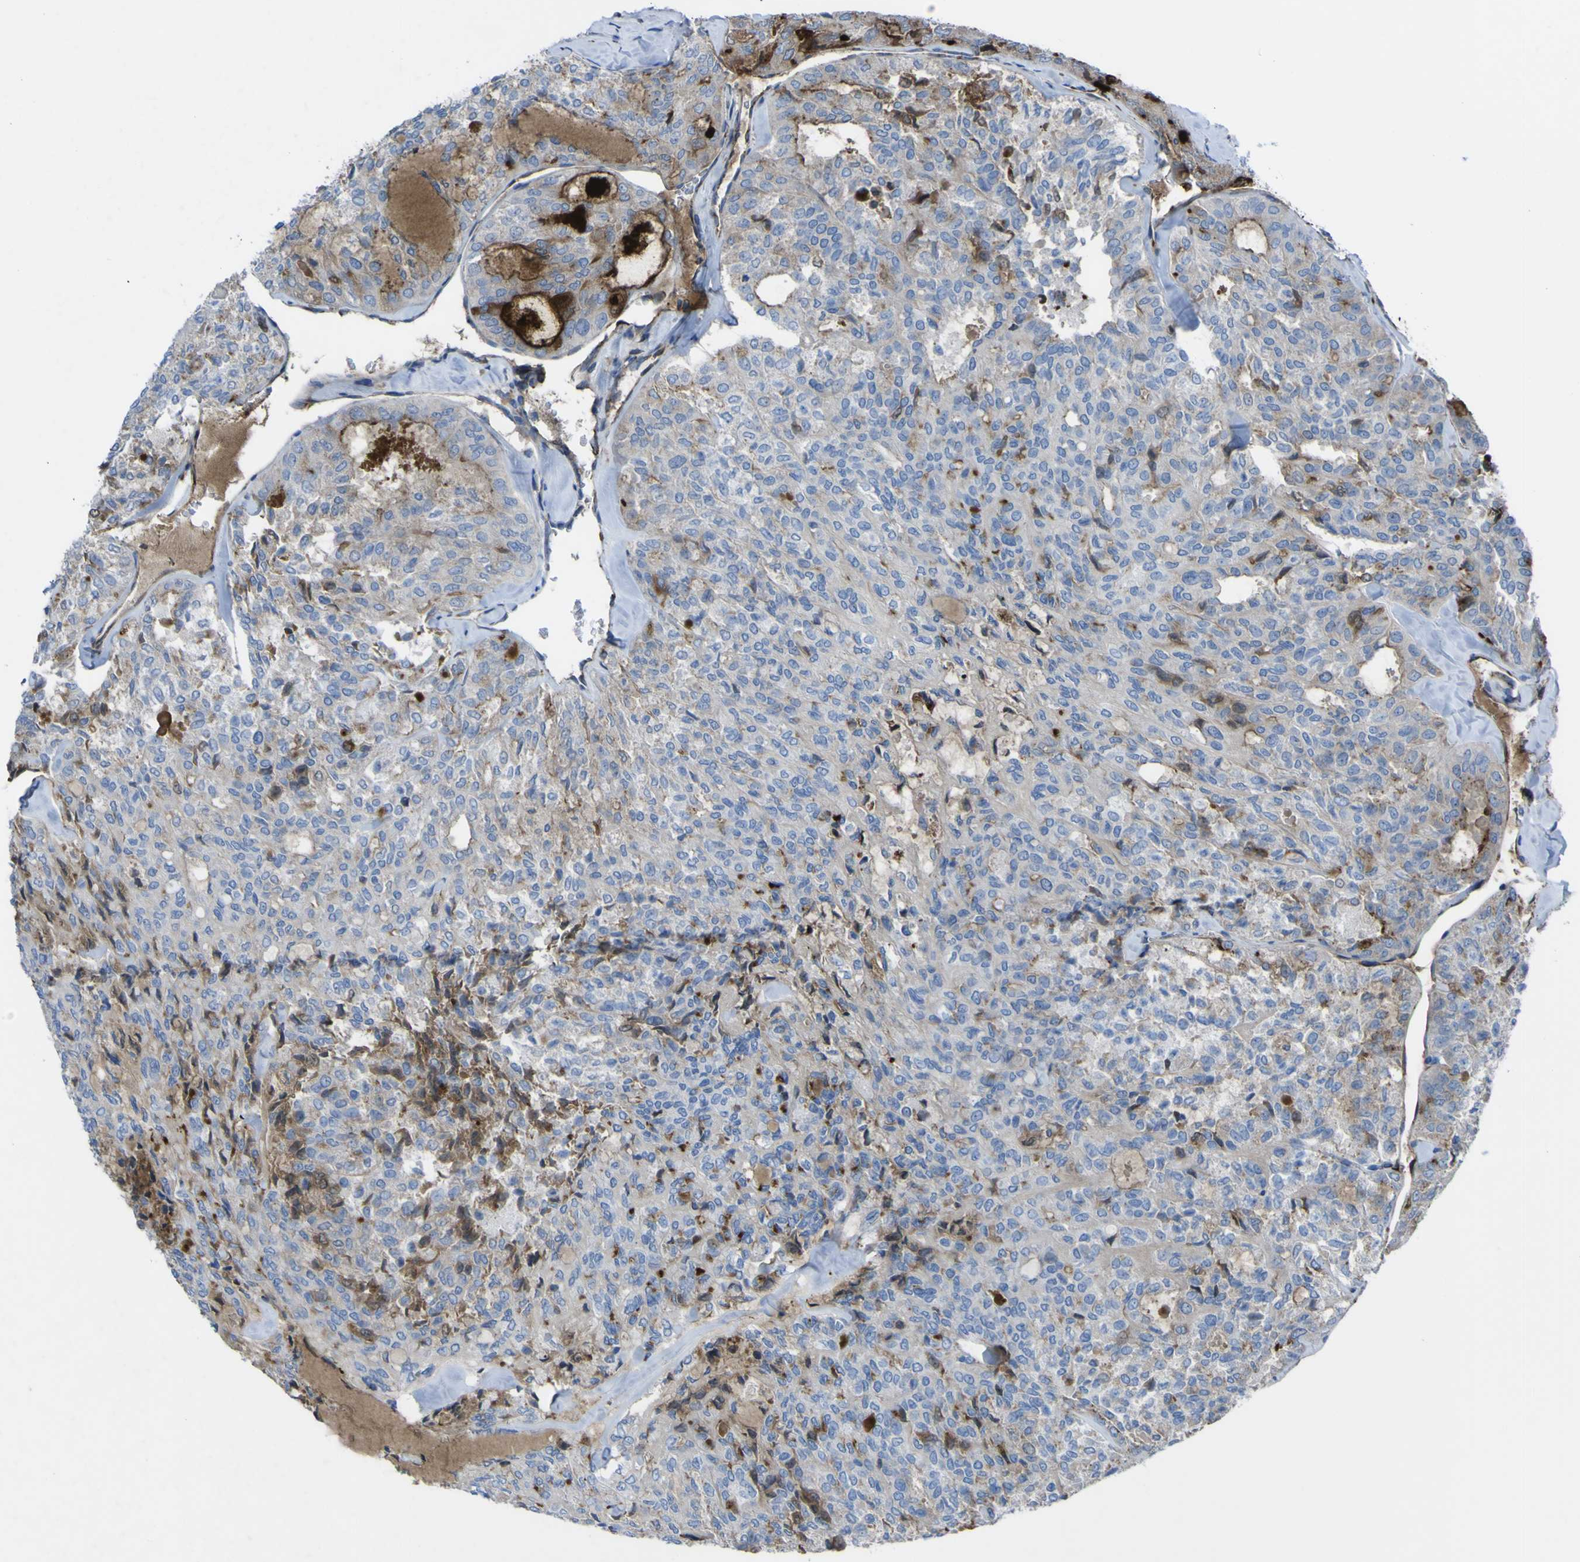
{"staining": {"intensity": "negative", "quantity": "none", "location": "none"}, "tissue": "thyroid cancer", "cell_type": "Tumor cells", "image_type": "cancer", "snomed": [{"axis": "morphology", "description": "Follicular adenoma carcinoma, NOS"}, {"axis": "topography", "description": "Thyroid gland"}], "caption": "IHC of follicular adenoma carcinoma (thyroid) shows no expression in tumor cells.", "gene": "CST3", "patient": {"sex": "male", "age": 75}}